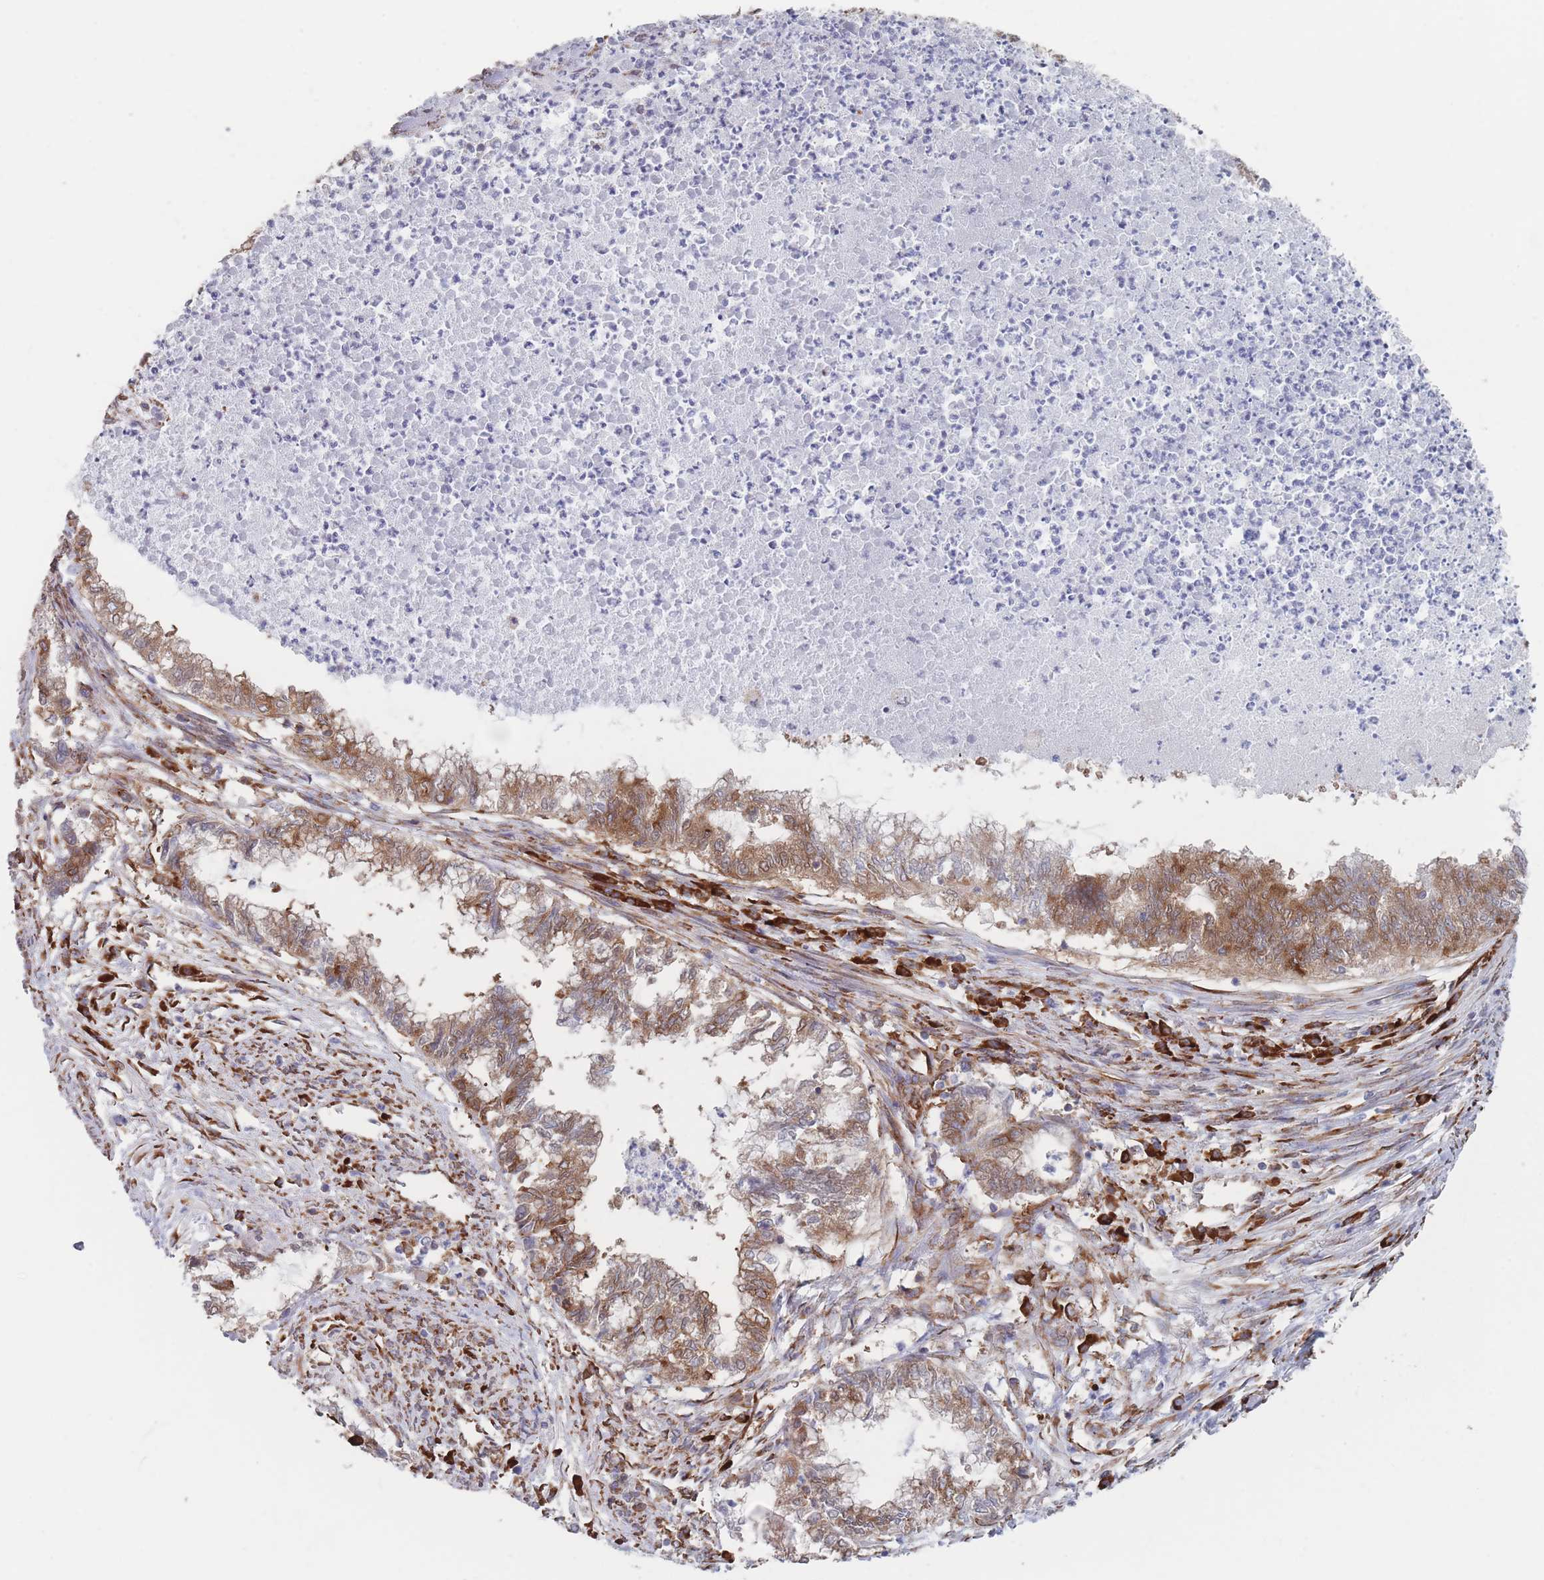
{"staining": {"intensity": "strong", "quantity": ">75%", "location": "cytoplasmic/membranous"}, "tissue": "endometrial cancer", "cell_type": "Tumor cells", "image_type": "cancer", "snomed": [{"axis": "morphology", "description": "Adenocarcinoma, NOS"}, {"axis": "topography", "description": "Endometrium"}], "caption": "Endometrial cancer (adenocarcinoma) stained with DAB (3,3'-diaminobenzidine) immunohistochemistry (IHC) displays high levels of strong cytoplasmic/membranous positivity in about >75% of tumor cells.", "gene": "EEF1B2", "patient": {"sex": "female", "age": 79}}